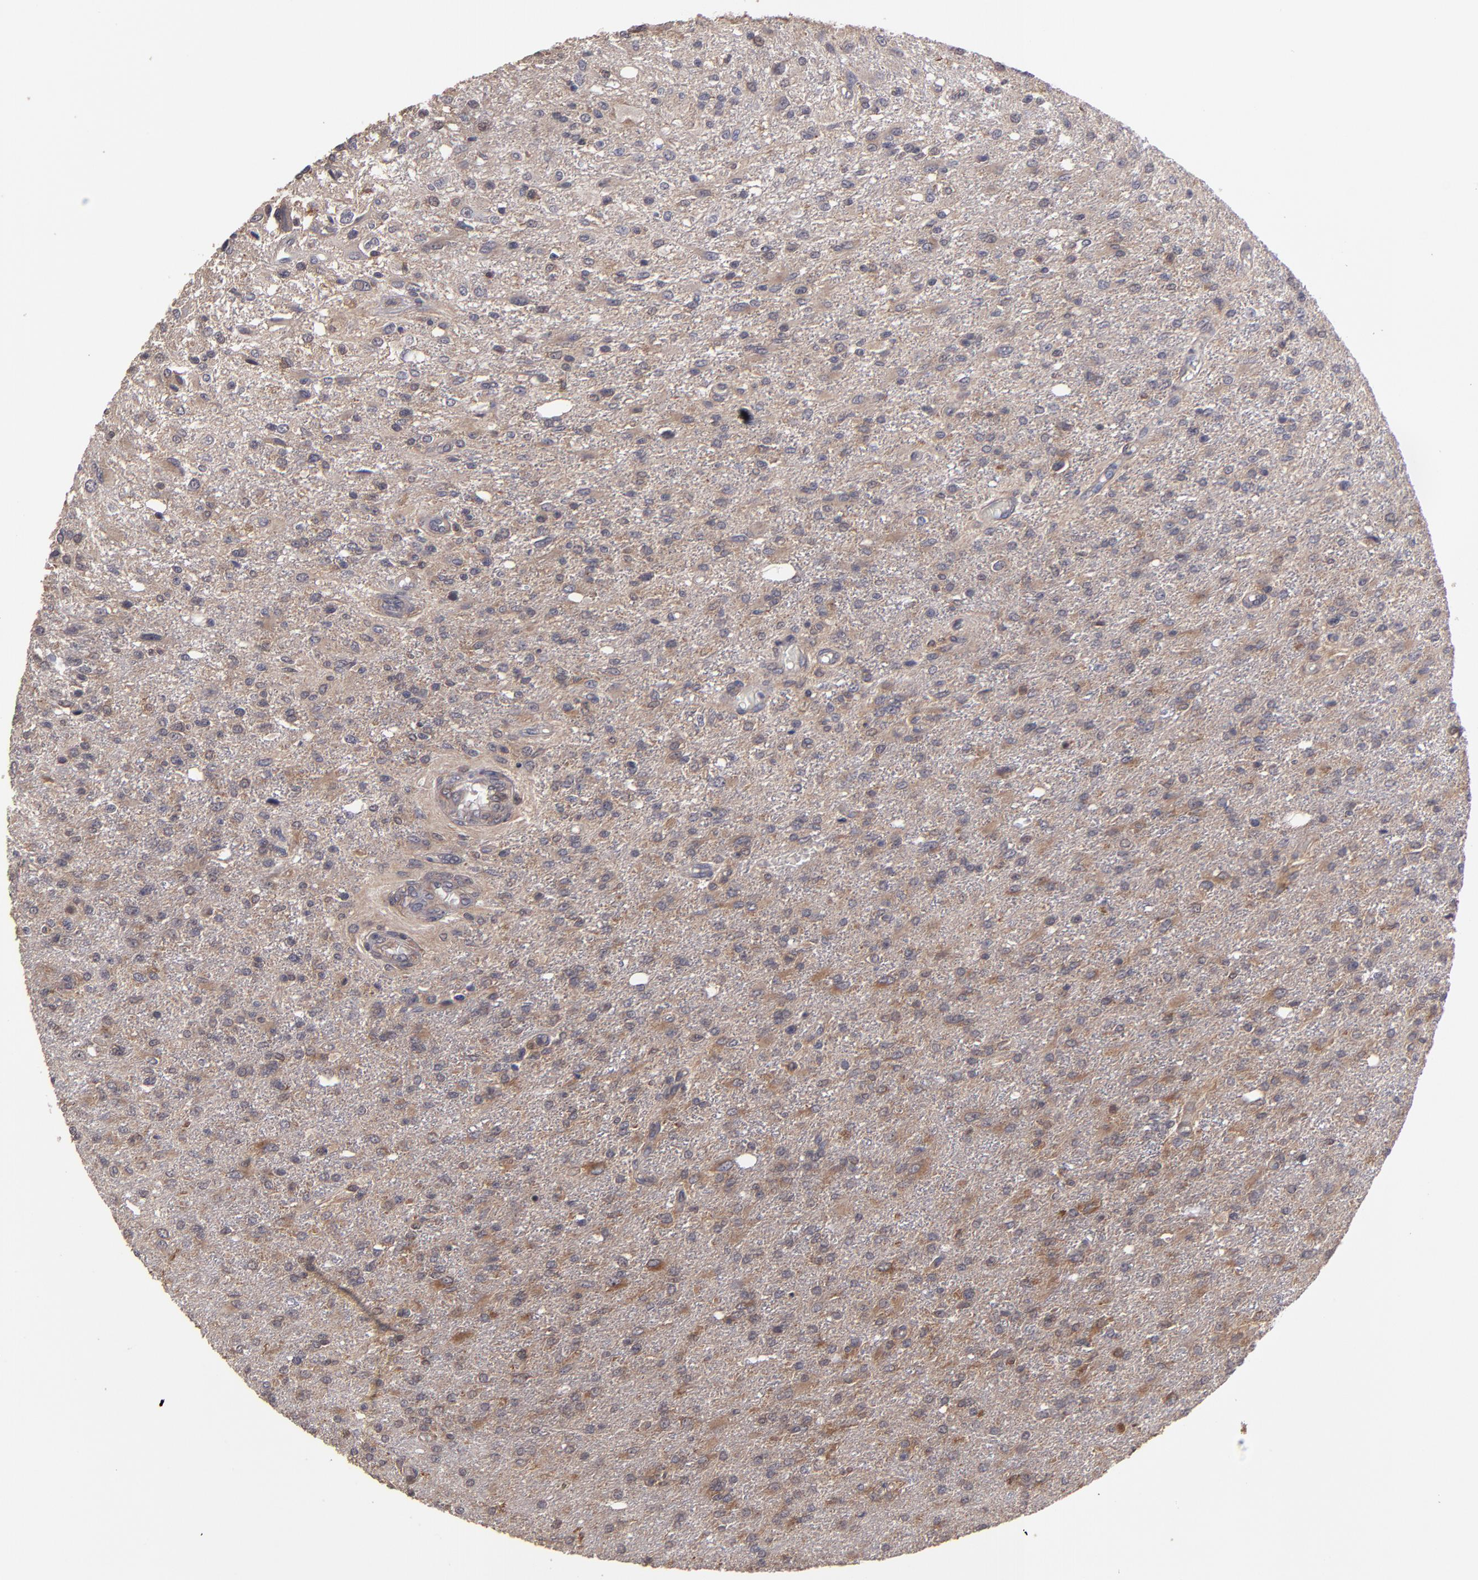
{"staining": {"intensity": "moderate", "quantity": ">75%", "location": "cytoplasmic/membranous"}, "tissue": "glioma", "cell_type": "Tumor cells", "image_type": "cancer", "snomed": [{"axis": "morphology", "description": "Glioma, malignant, High grade"}, {"axis": "topography", "description": "Cerebral cortex"}], "caption": "Malignant glioma (high-grade) stained with a protein marker reveals moderate staining in tumor cells.", "gene": "NF2", "patient": {"sex": "male", "age": 76}}